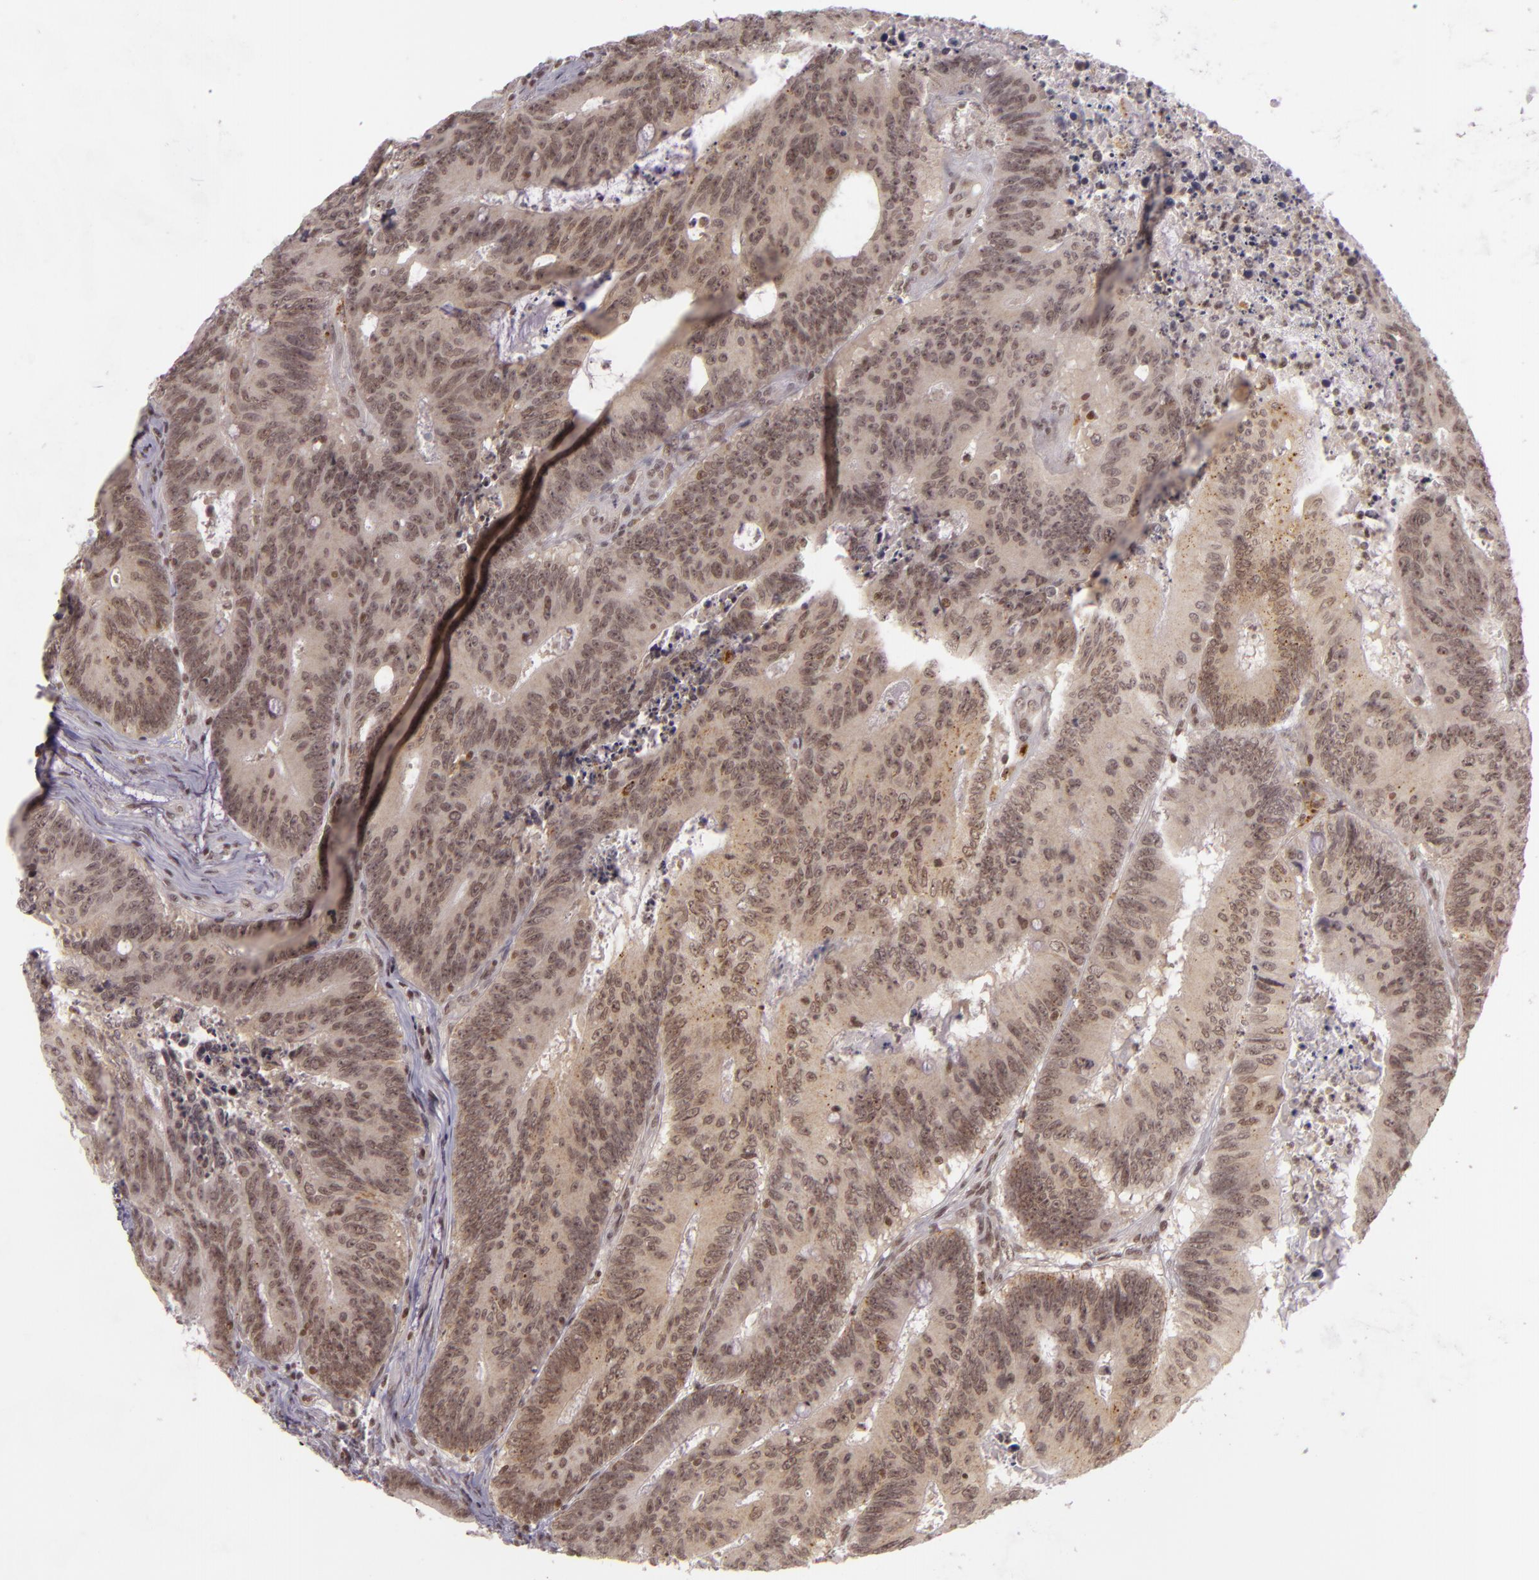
{"staining": {"intensity": "moderate", "quantity": ">75%", "location": "cytoplasmic/membranous,nuclear"}, "tissue": "colorectal cancer", "cell_type": "Tumor cells", "image_type": "cancer", "snomed": [{"axis": "morphology", "description": "Adenocarcinoma, NOS"}, {"axis": "topography", "description": "Colon"}], "caption": "Immunohistochemical staining of adenocarcinoma (colorectal) shows medium levels of moderate cytoplasmic/membranous and nuclear positivity in about >75% of tumor cells. (Stains: DAB (3,3'-diaminobenzidine) in brown, nuclei in blue, Microscopy: brightfield microscopy at high magnification).", "gene": "ZFX", "patient": {"sex": "male", "age": 65}}